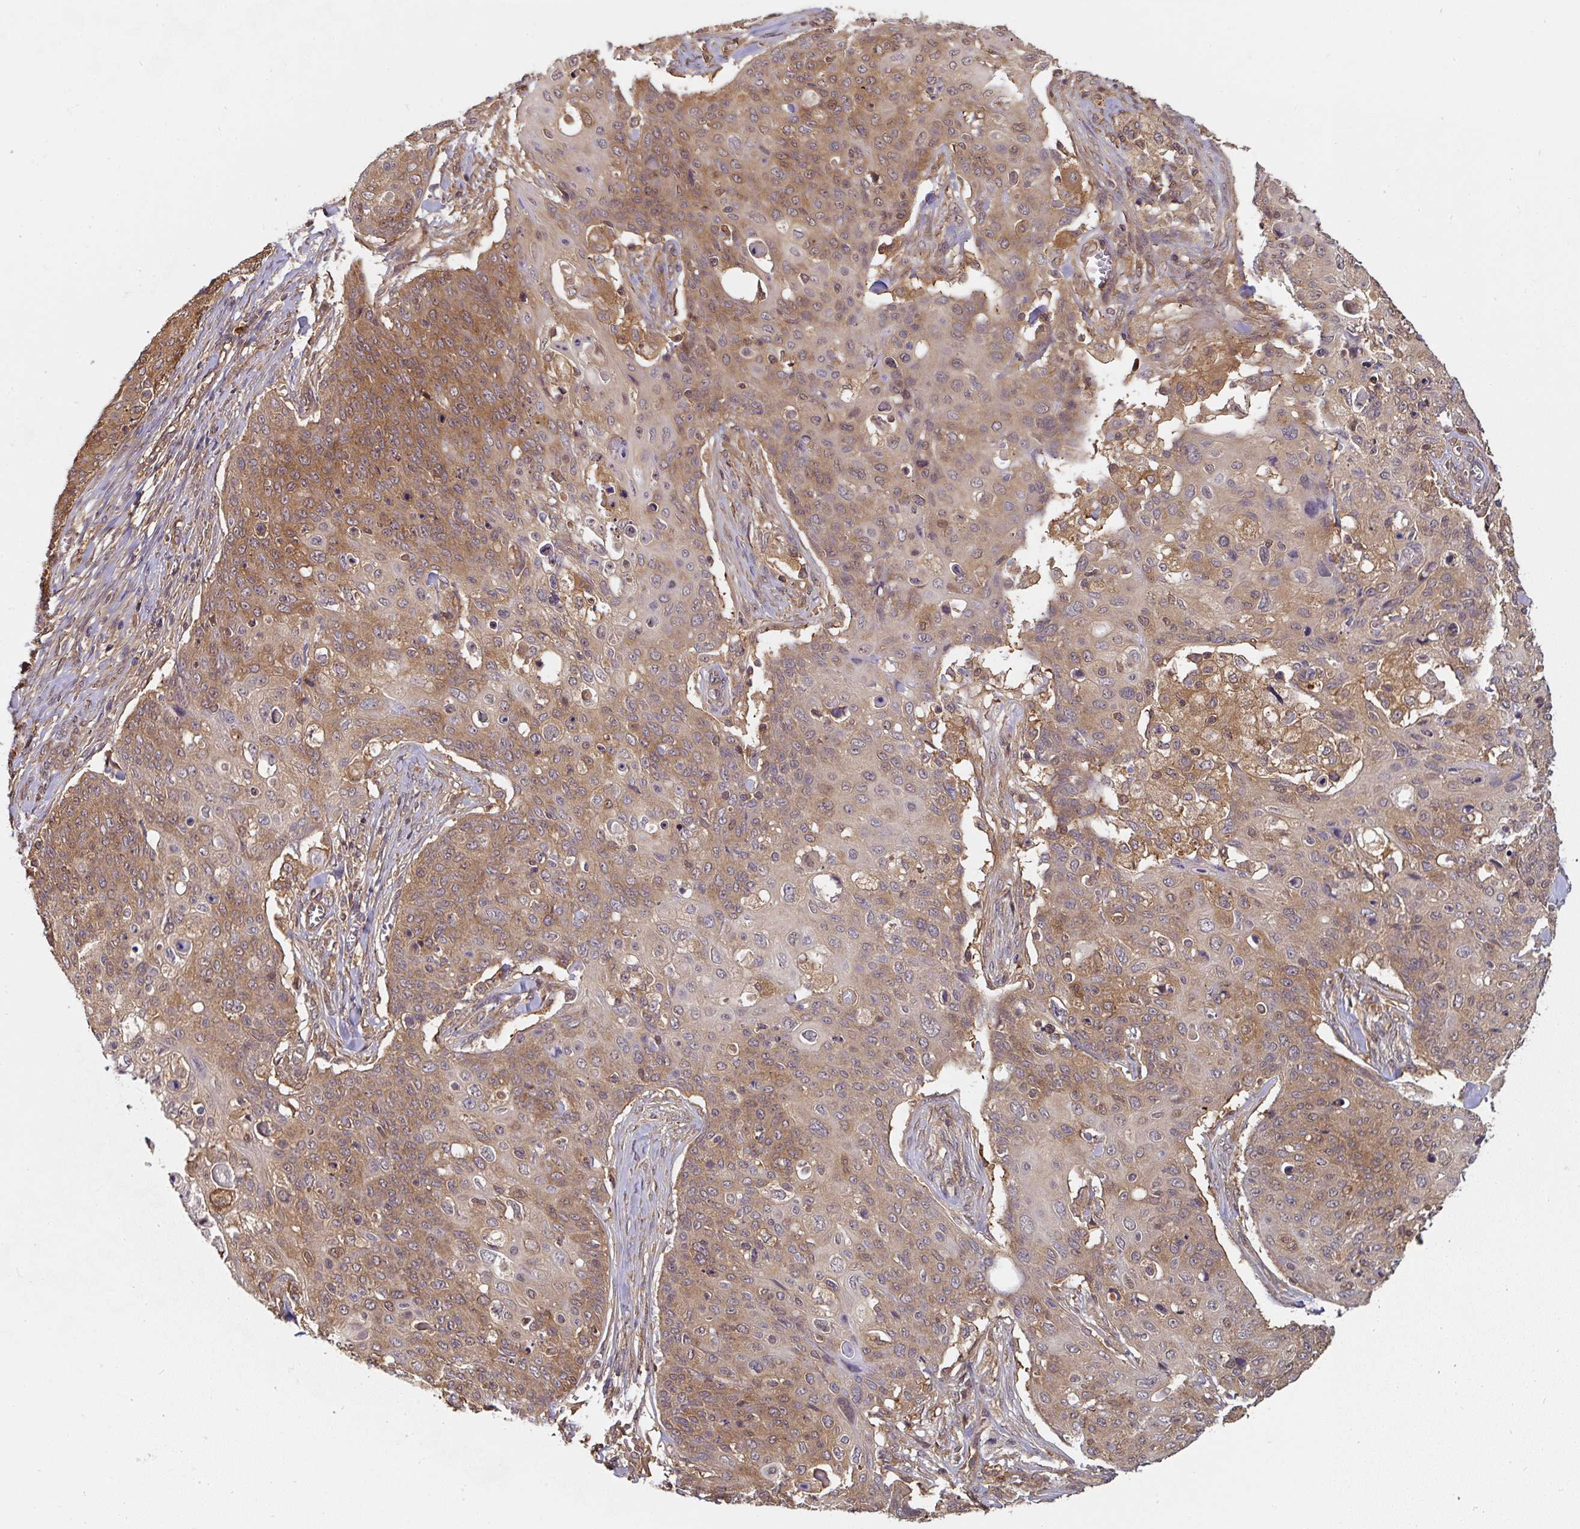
{"staining": {"intensity": "weak", "quantity": "25%-75%", "location": "cytoplasmic/membranous"}, "tissue": "skin cancer", "cell_type": "Tumor cells", "image_type": "cancer", "snomed": [{"axis": "morphology", "description": "Squamous cell carcinoma, NOS"}, {"axis": "topography", "description": "Skin"}, {"axis": "topography", "description": "Vulva"}], "caption": "Immunohistochemical staining of squamous cell carcinoma (skin) exhibits low levels of weak cytoplasmic/membranous protein positivity in about 25%-75% of tumor cells.", "gene": "ST13", "patient": {"sex": "female", "age": 85}}